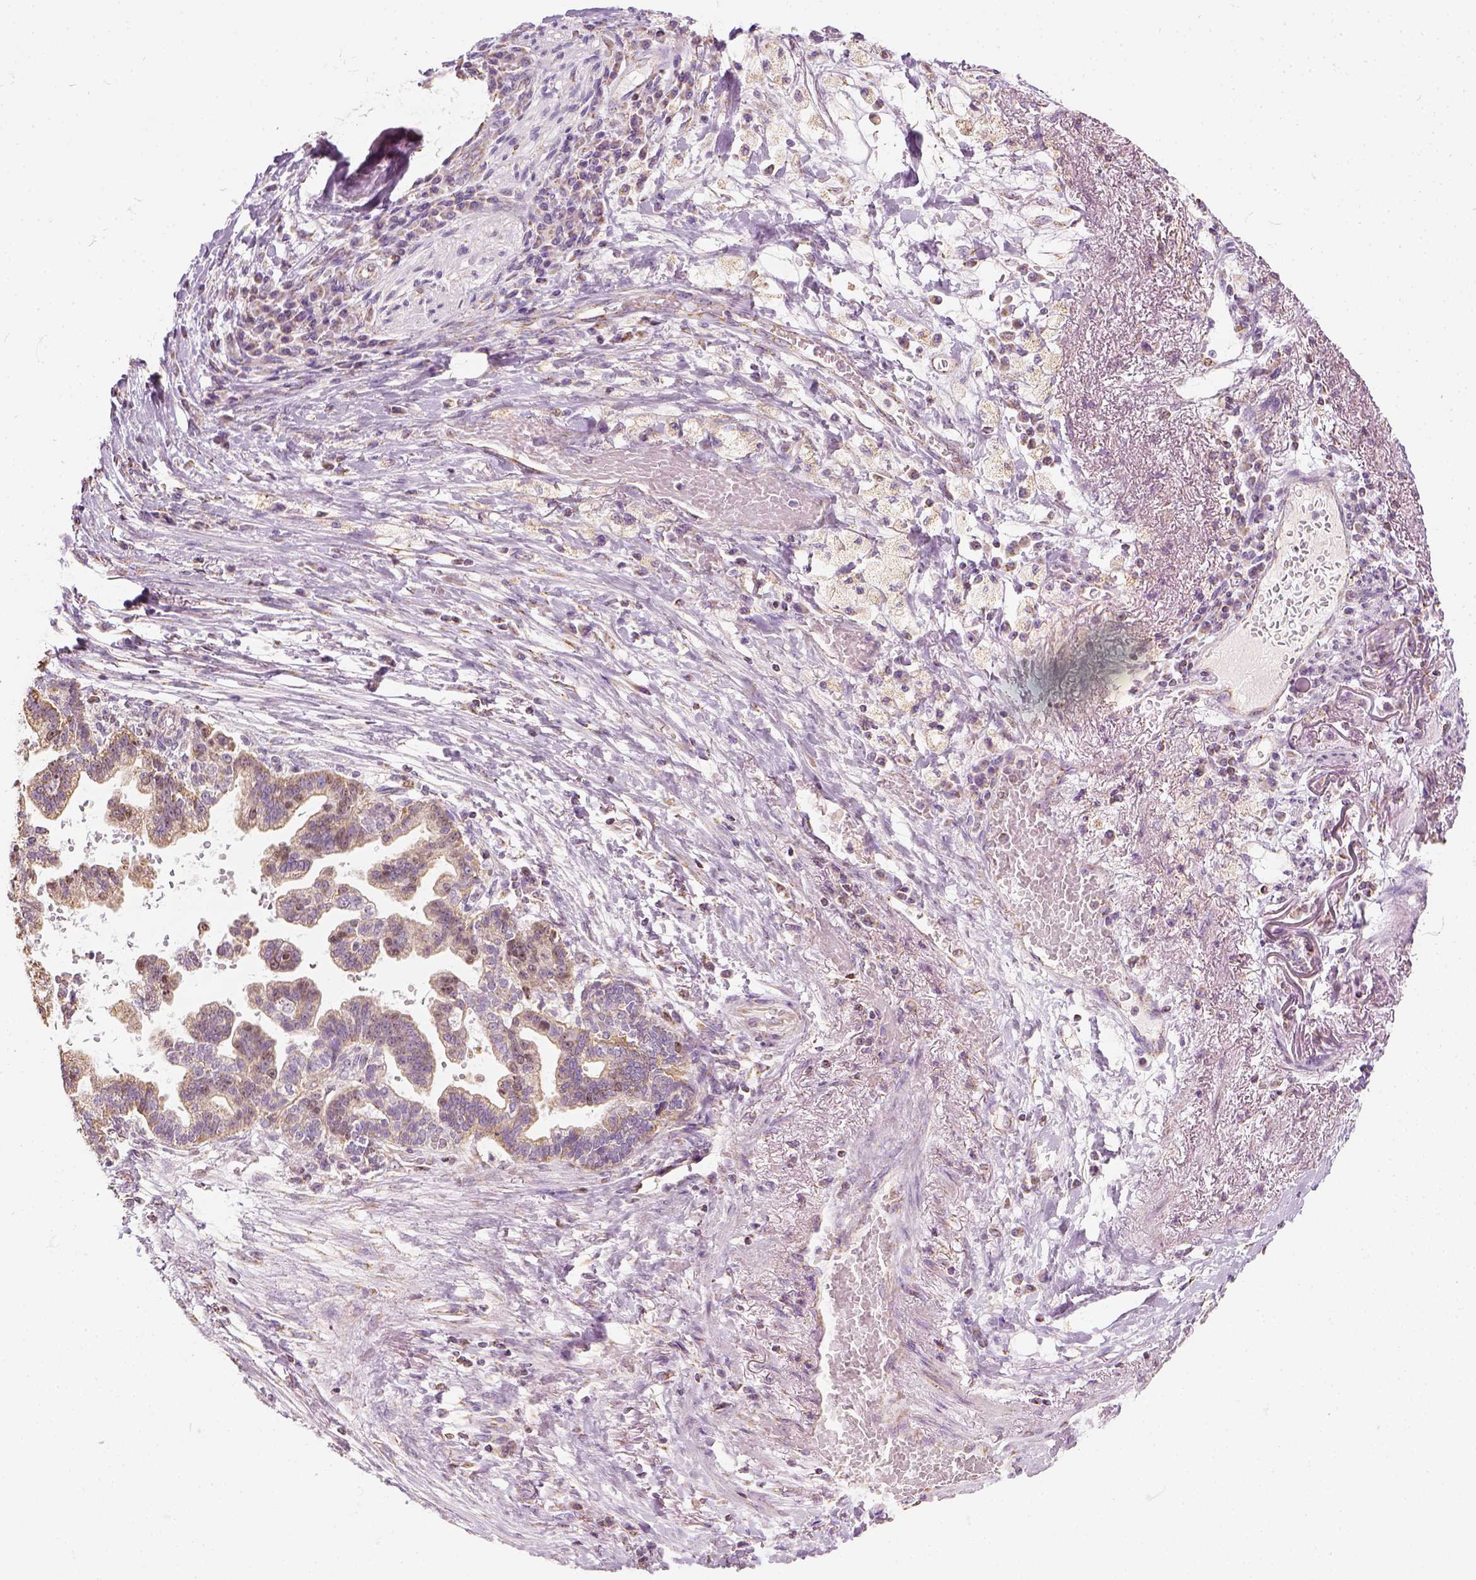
{"staining": {"intensity": "moderate", "quantity": ">75%", "location": "cytoplasmic/membranous"}, "tissue": "stomach cancer", "cell_type": "Tumor cells", "image_type": "cancer", "snomed": [{"axis": "morphology", "description": "Adenocarcinoma, NOS"}, {"axis": "topography", "description": "Stomach"}], "caption": "Protein staining by immunohistochemistry (IHC) demonstrates moderate cytoplasmic/membranous positivity in approximately >75% of tumor cells in stomach cancer (adenocarcinoma).", "gene": "LCA5", "patient": {"sex": "male", "age": 83}}